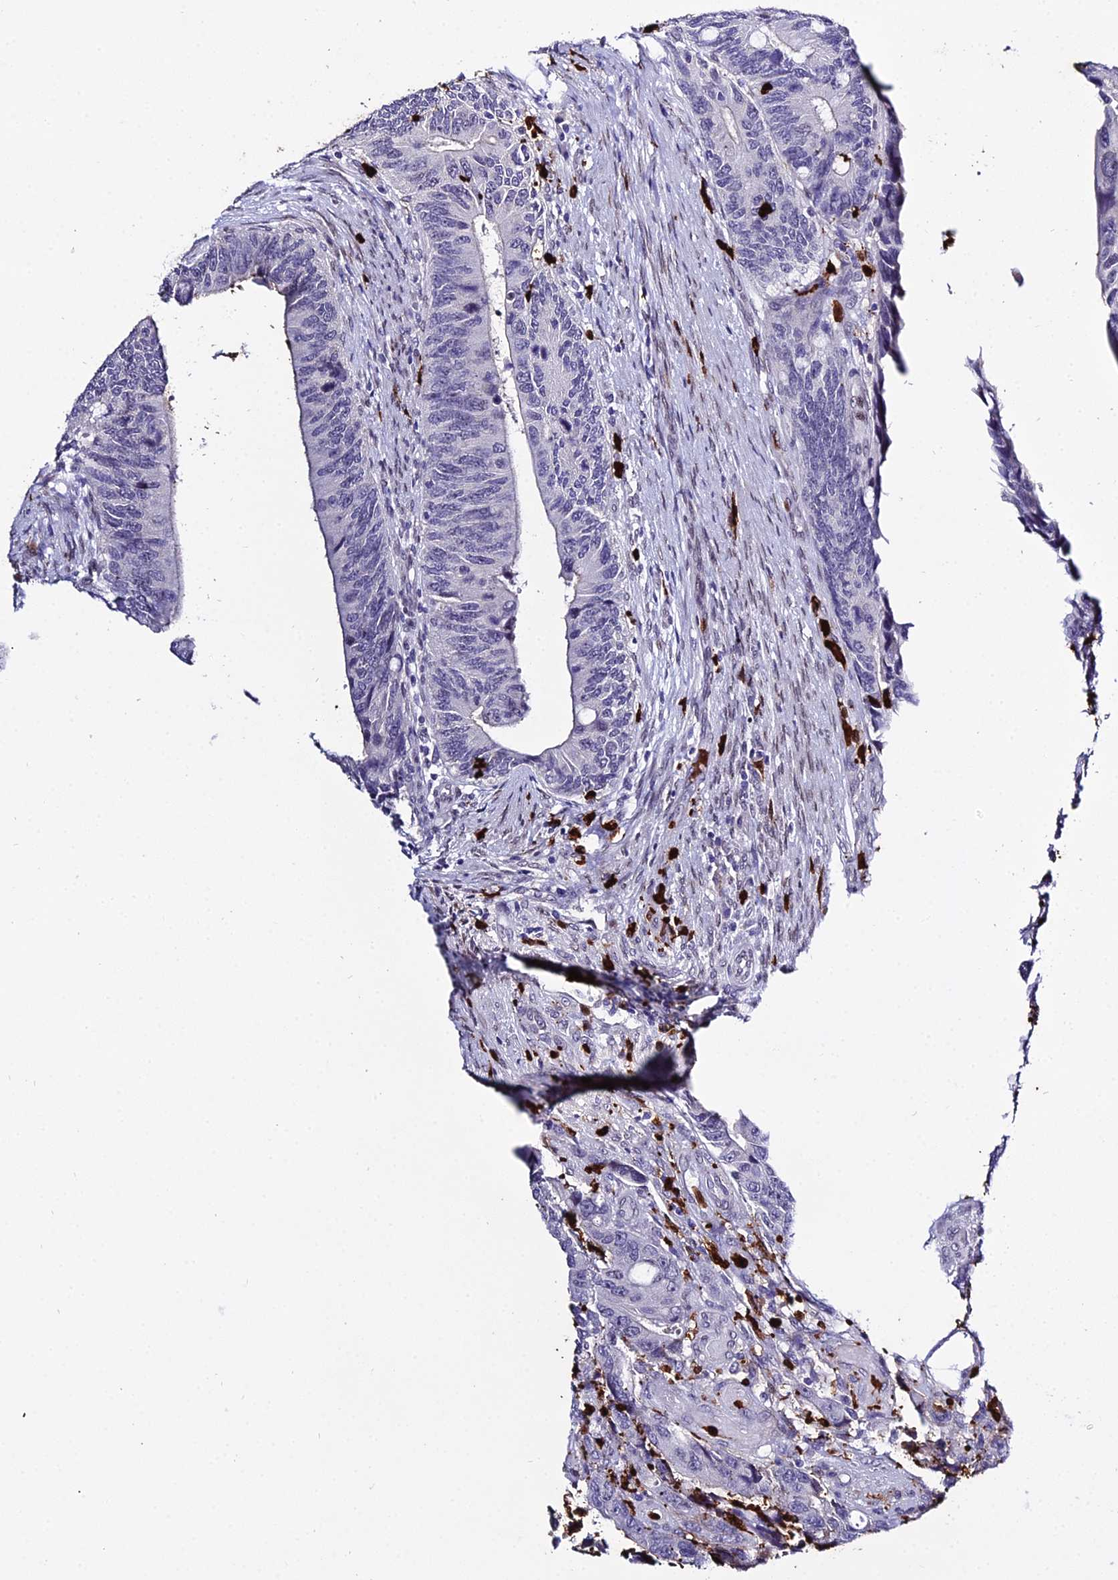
{"staining": {"intensity": "negative", "quantity": "none", "location": "none"}, "tissue": "colorectal cancer", "cell_type": "Tumor cells", "image_type": "cancer", "snomed": [{"axis": "morphology", "description": "Adenocarcinoma, NOS"}, {"axis": "topography", "description": "Colon"}], "caption": "DAB immunohistochemical staining of human adenocarcinoma (colorectal) shows no significant expression in tumor cells. (DAB immunohistochemistry (IHC) visualized using brightfield microscopy, high magnification).", "gene": "MCM10", "patient": {"sex": "male", "age": 87}}